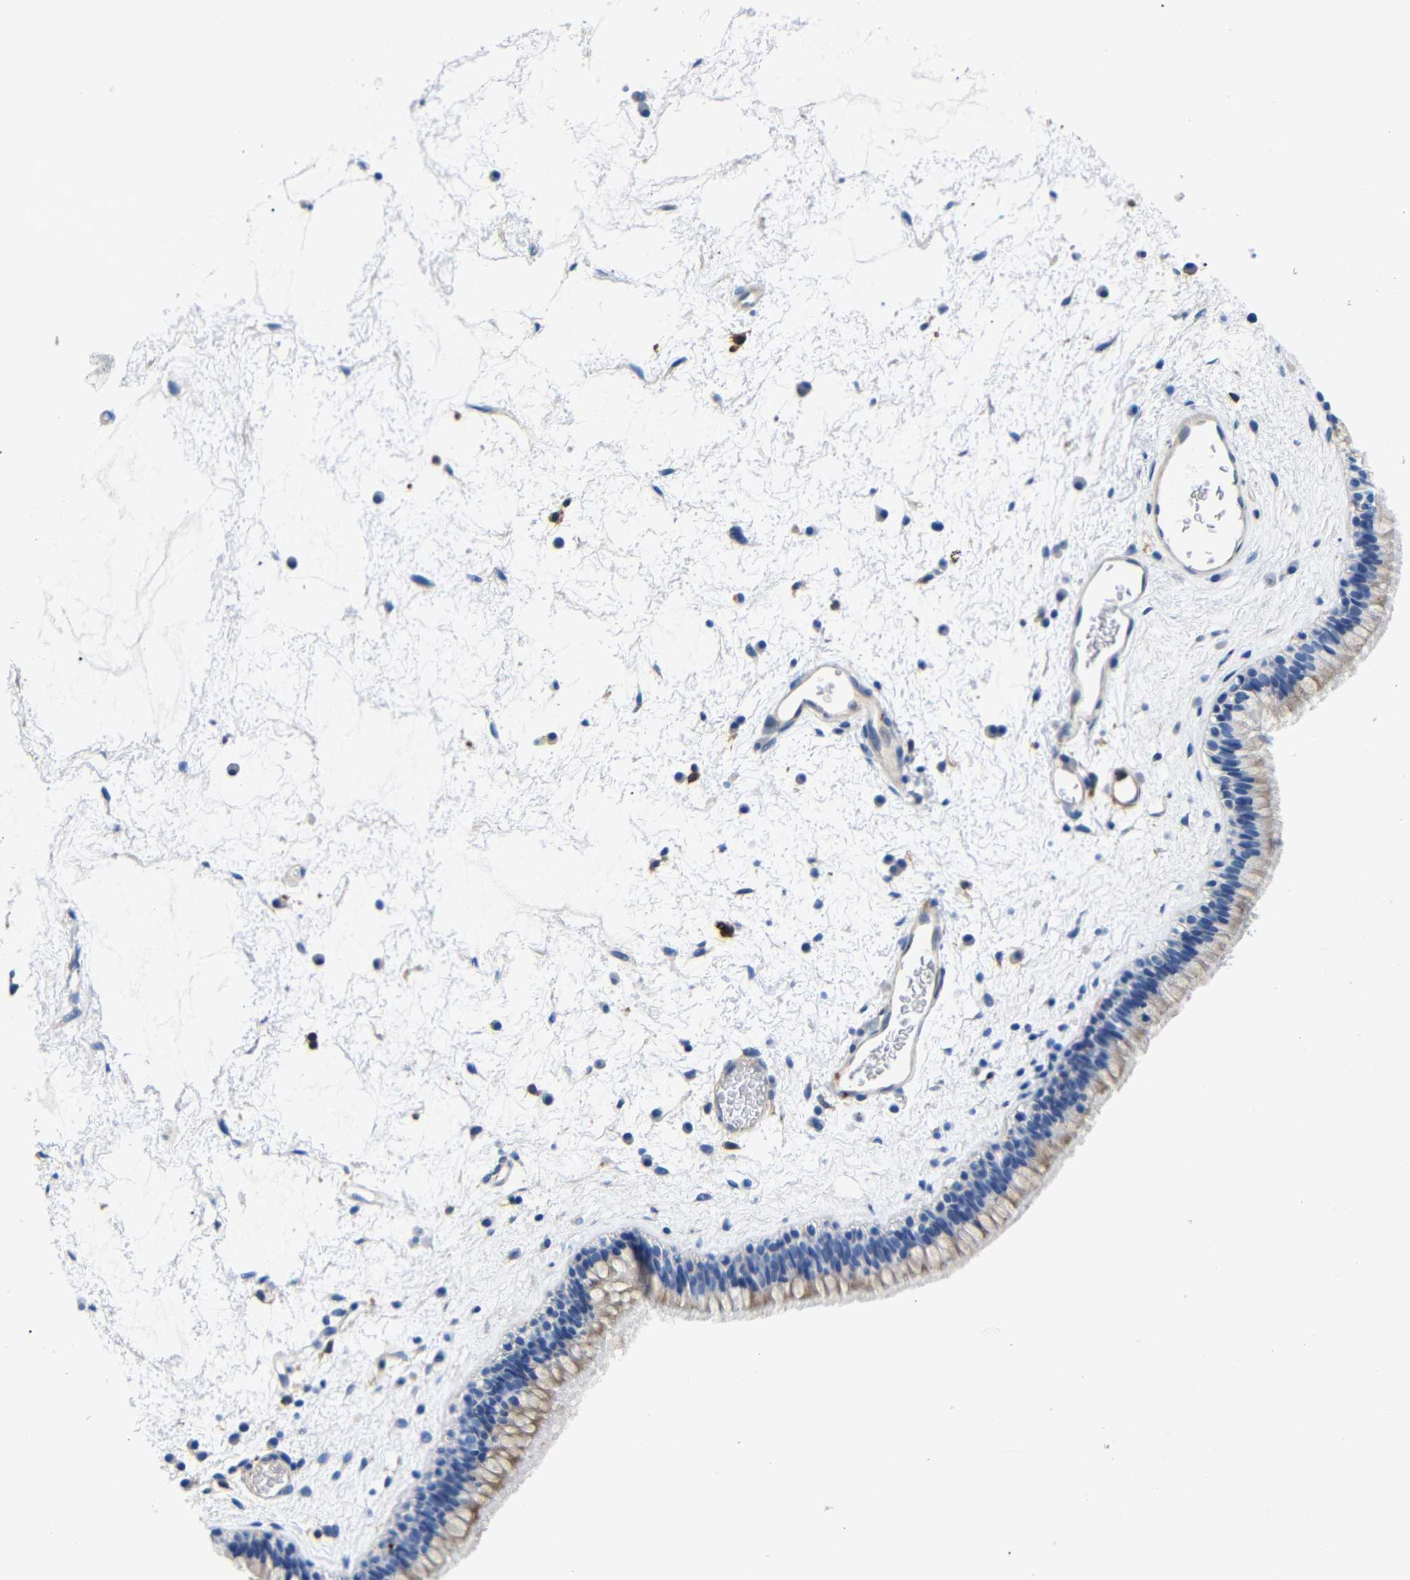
{"staining": {"intensity": "weak", "quantity": "25%-75%", "location": "cytoplasmic/membranous"}, "tissue": "nasopharynx", "cell_type": "Respiratory epithelial cells", "image_type": "normal", "snomed": [{"axis": "morphology", "description": "Normal tissue, NOS"}, {"axis": "morphology", "description": "Inflammation, NOS"}, {"axis": "topography", "description": "Nasopharynx"}], "caption": "Benign nasopharynx demonstrates weak cytoplasmic/membranous staining in approximately 25%-75% of respiratory epithelial cells.", "gene": "SDCBP", "patient": {"sex": "male", "age": 48}}